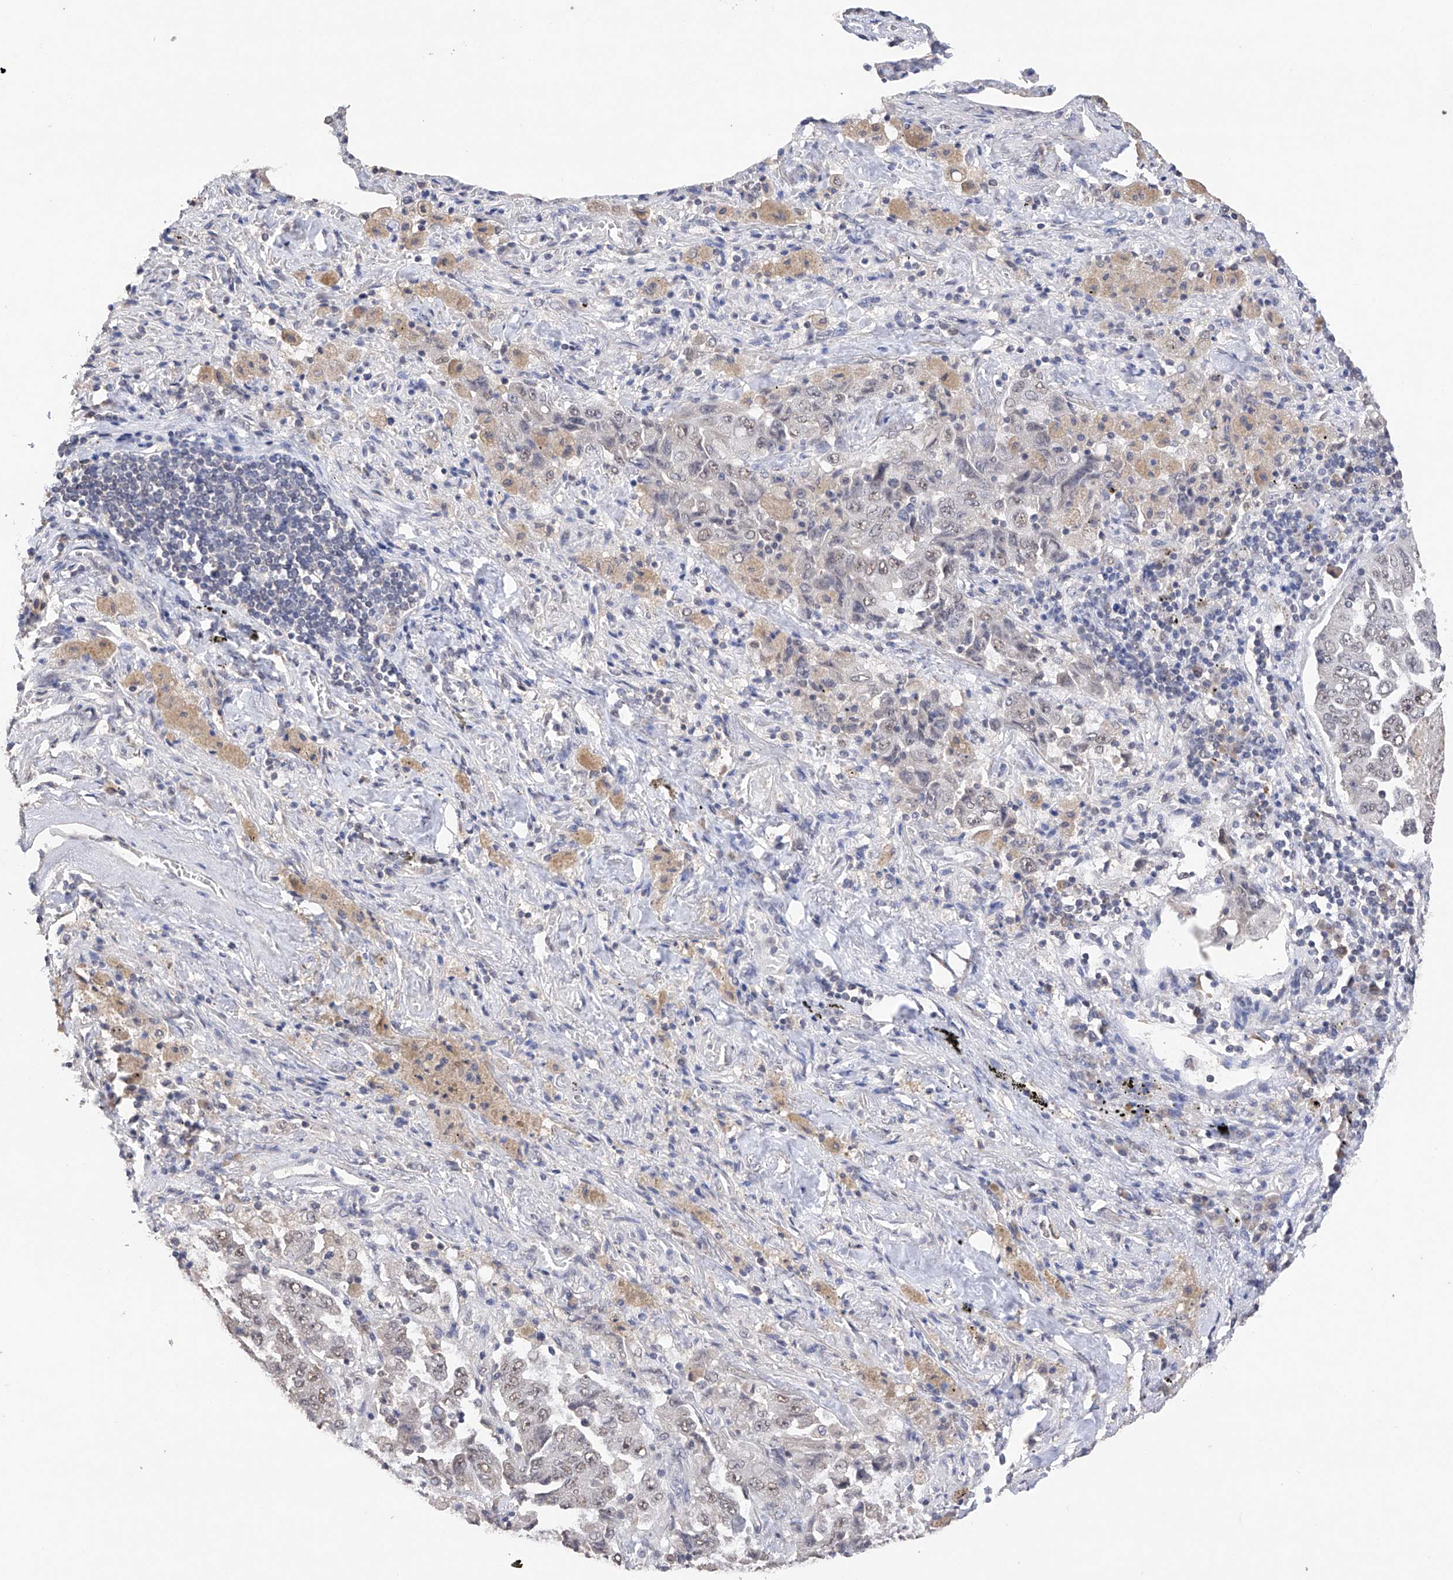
{"staining": {"intensity": "weak", "quantity": "<25%", "location": "nuclear"}, "tissue": "lung cancer", "cell_type": "Tumor cells", "image_type": "cancer", "snomed": [{"axis": "morphology", "description": "Adenocarcinoma, NOS"}, {"axis": "topography", "description": "Lung"}], "caption": "Immunohistochemical staining of lung cancer (adenocarcinoma) shows no significant positivity in tumor cells.", "gene": "DMAP1", "patient": {"sex": "female", "age": 51}}